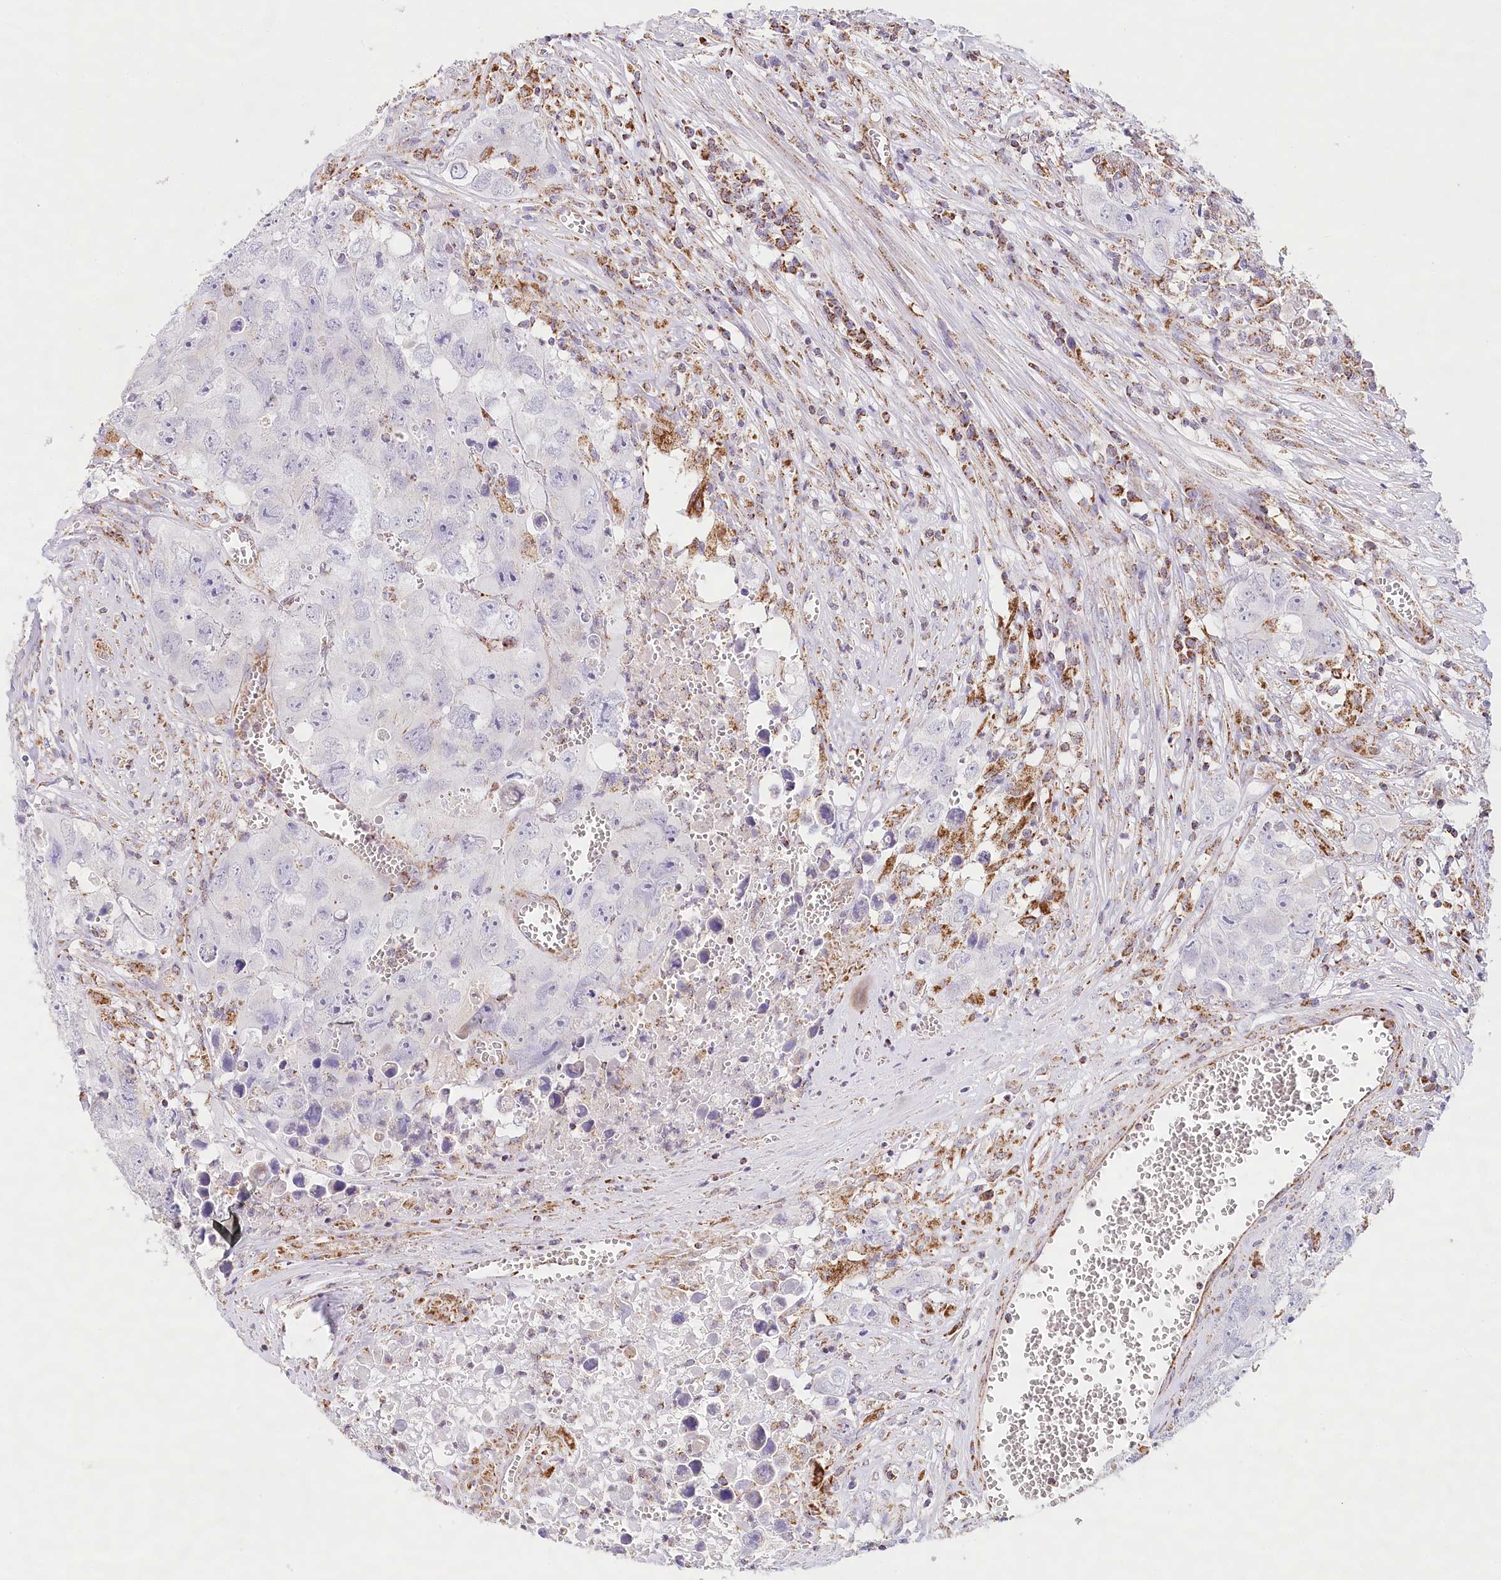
{"staining": {"intensity": "negative", "quantity": "none", "location": "none"}, "tissue": "testis cancer", "cell_type": "Tumor cells", "image_type": "cancer", "snomed": [{"axis": "morphology", "description": "Seminoma, NOS"}, {"axis": "morphology", "description": "Carcinoma, Embryonal, NOS"}, {"axis": "topography", "description": "Testis"}], "caption": "Immunohistochemistry of embryonal carcinoma (testis) reveals no positivity in tumor cells.", "gene": "LSS", "patient": {"sex": "male", "age": 43}}